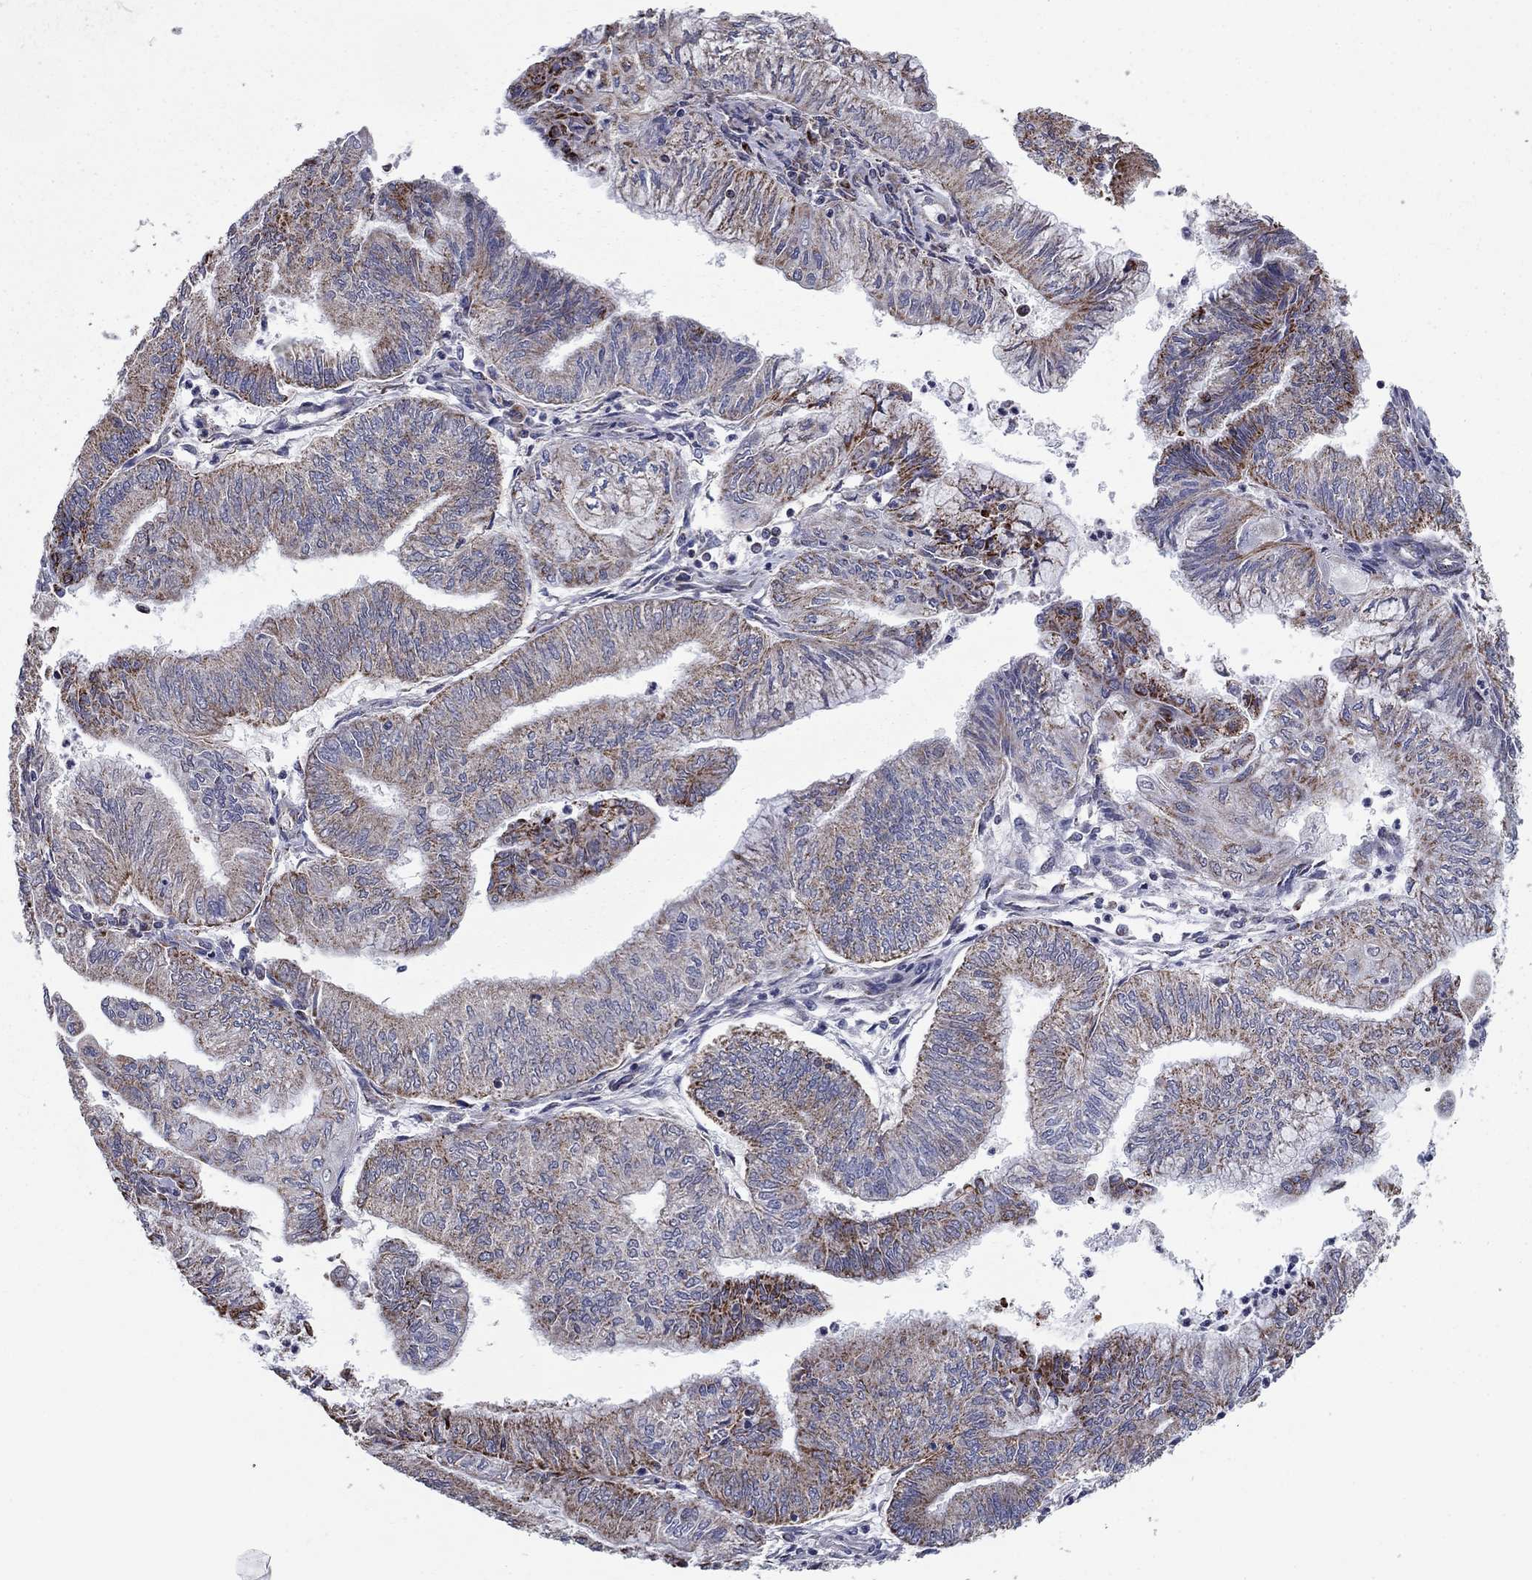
{"staining": {"intensity": "moderate", "quantity": "<25%", "location": "cytoplasmic/membranous"}, "tissue": "endometrial cancer", "cell_type": "Tumor cells", "image_type": "cancer", "snomed": [{"axis": "morphology", "description": "Adenocarcinoma, NOS"}, {"axis": "topography", "description": "Endometrium"}], "caption": "Endometrial cancer (adenocarcinoma) stained with a brown dye demonstrates moderate cytoplasmic/membranous positive staining in about <25% of tumor cells.", "gene": "NDUFV1", "patient": {"sex": "female", "age": 59}}